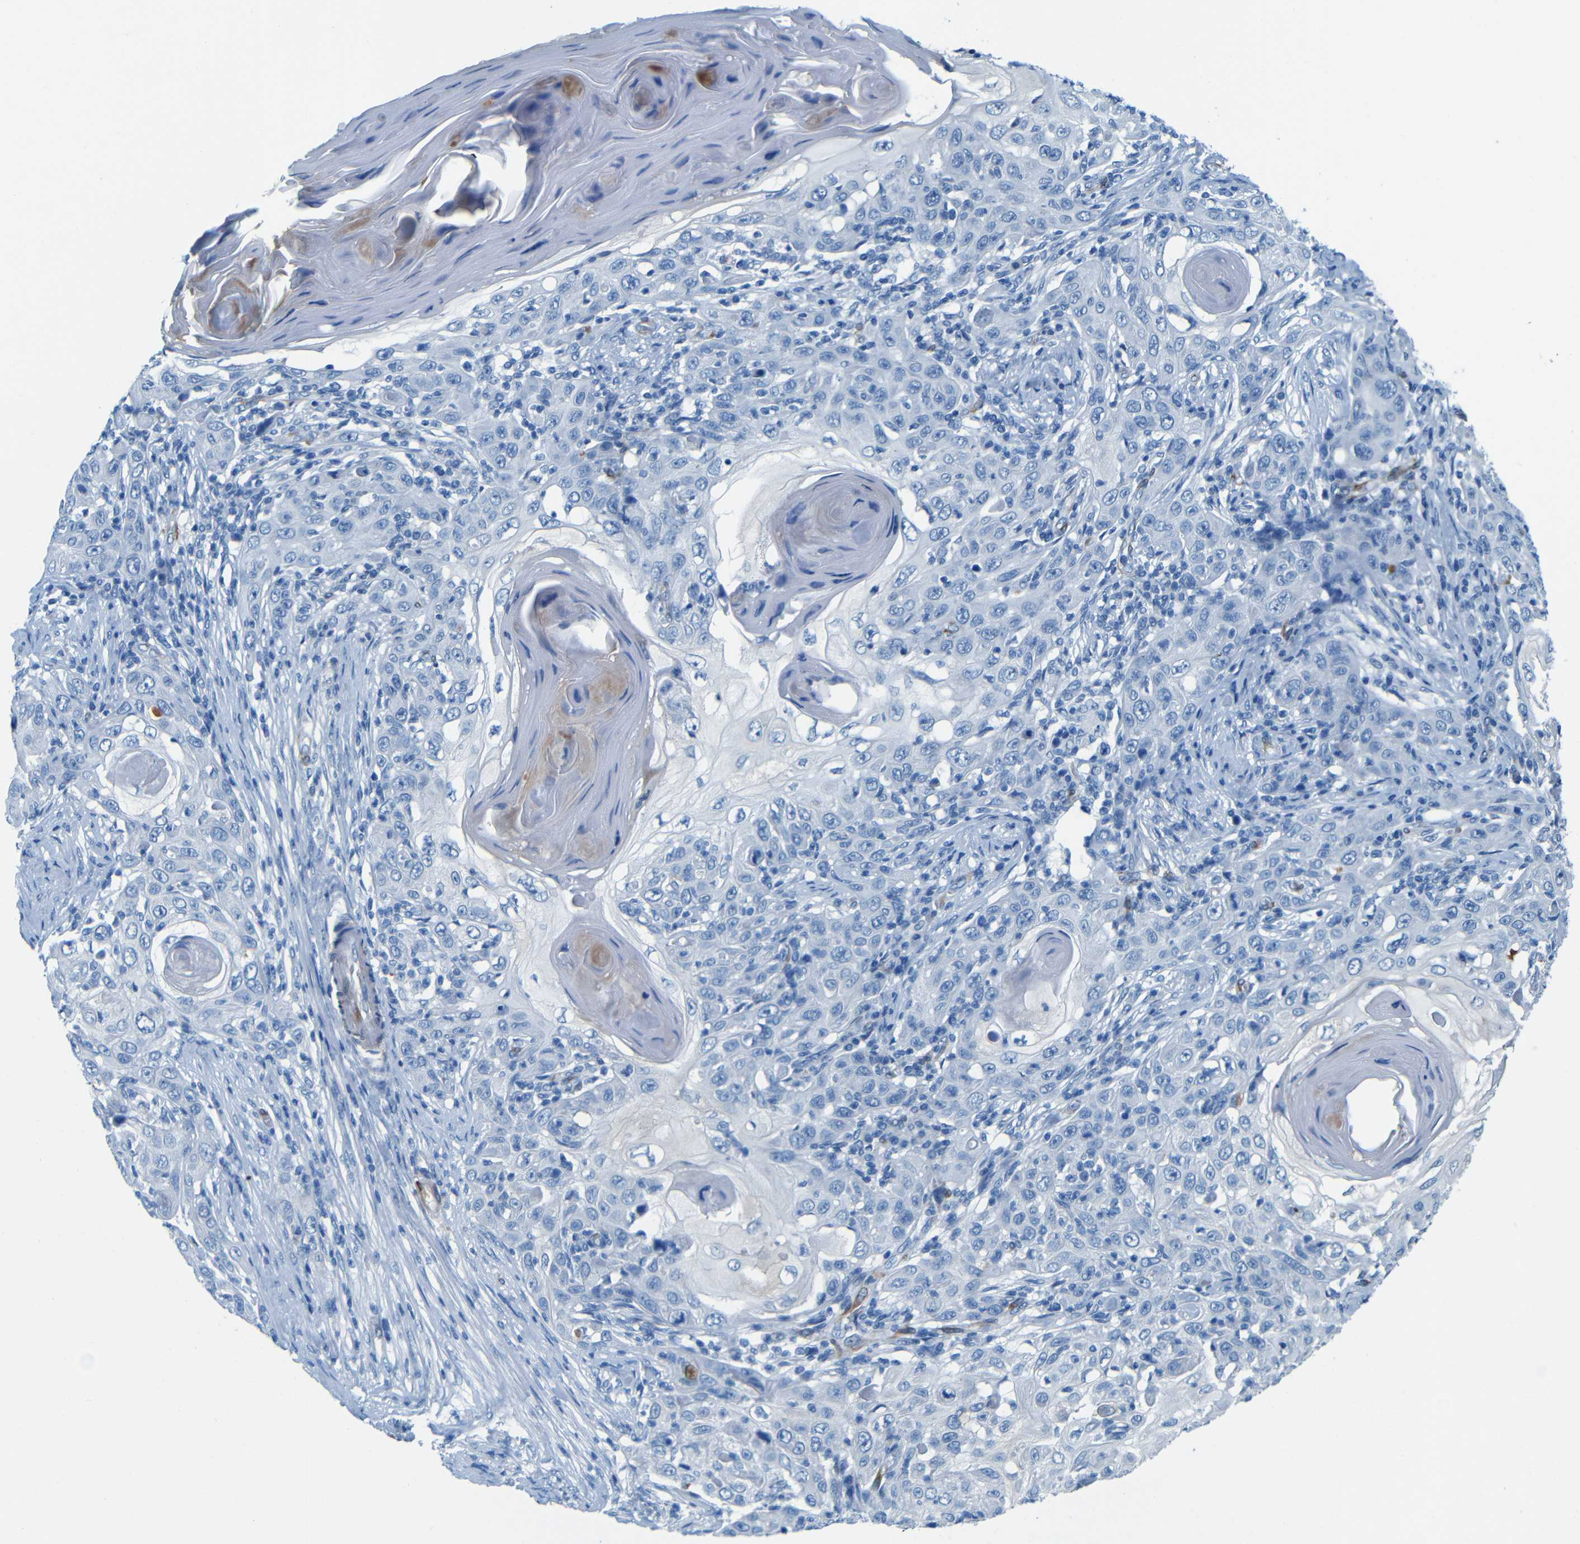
{"staining": {"intensity": "negative", "quantity": "none", "location": "none"}, "tissue": "skin cancer", "cell_type": "Tumor cells", "image_type": "cancer", "snomed": [{"axis": "morphology", "description": "Squamous cell carcinoma, NOS"}, {"axis": "topography", "description": "Skin"}], "caption": "An immunohistochemistry (IHC) micrograph of skin cancer (squamous cell carcinoma) is shown. There is no staining in tumor cells of skin cancer (squamous cell carcinoma).", "gene": "MAP2", "patient": {"sex": "female", "age": 88}}